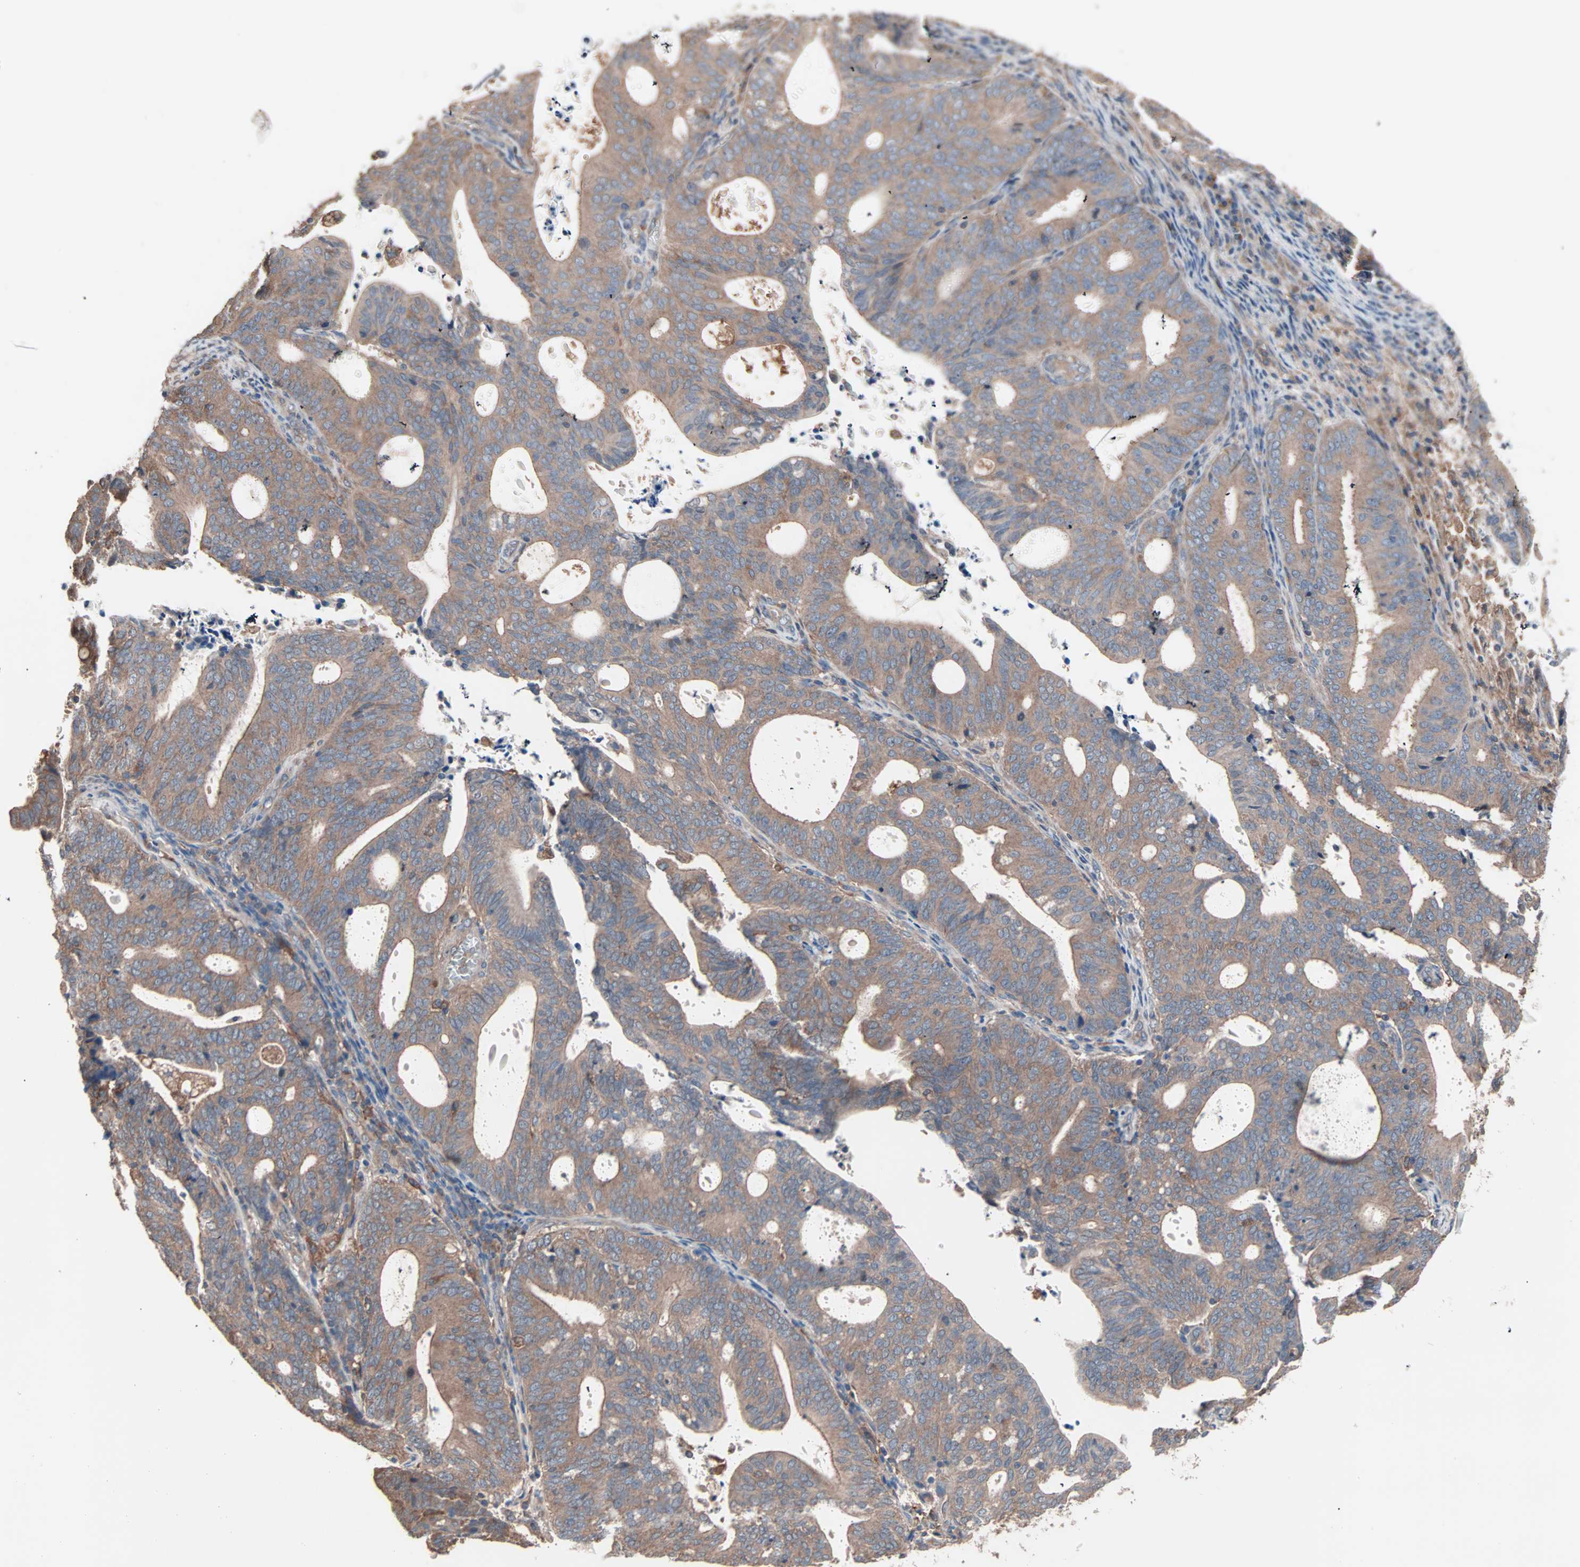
{"staining": {"intensity": "weak", "quantity": ">75%", "location": "cytoplasmic/membranous"}, "tissue": "endometrial cancer", "cell_type": "Tumor cells", "image_type": "cancer", "snomed": [{"axis": "morphology", "description": "Adenocarcinoma, NOS"}, {"axis": "topography", "description": "Uterus"}], "caption": "Tumor cells display low levels of weak cytoplasmic/membranous expression in approximately >75% of cells in endometrial adenocarcinoma.", "gene": "ATG7", "patient": {"sex": "female", "age": 83}}